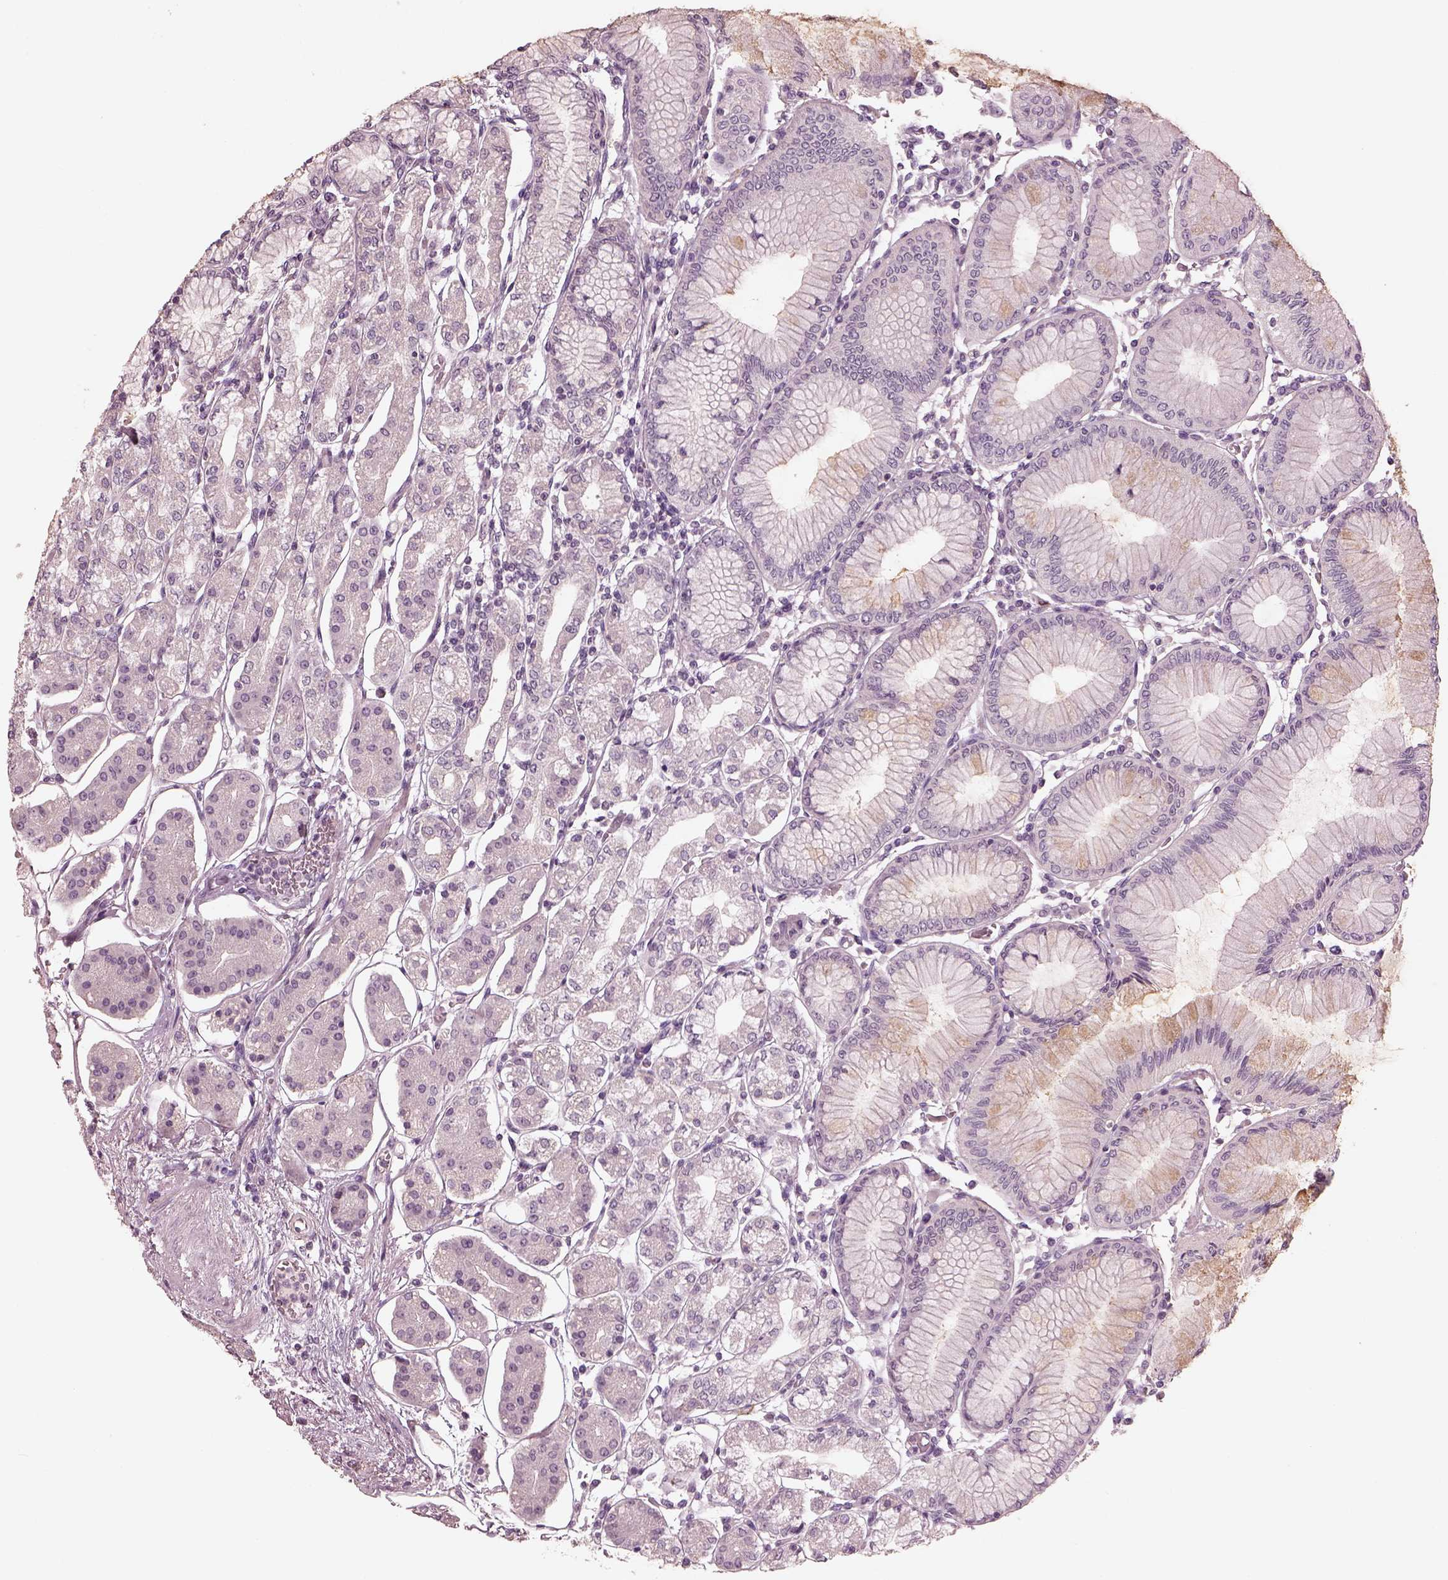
{"staining": {"intensity": "negative", "quantity": "none", "location": "none"}, "tissue": "stomach", "cell_type": "Glandular cells", "image_type": "normal", "snomed": [{"axis": "morphology", "description": "Normal tissue, NOS"}, {"axis": "topography", "description": "Skeletal muscle"}, {"axis": "topography", "description": "Stomach"}], "caption": "An immunohistochemistry image of benign stomach is shown. There is no staining in glandular cells of stomach.", "gene": "OPTC", "patient": {"sex": "female", "age": 57}}